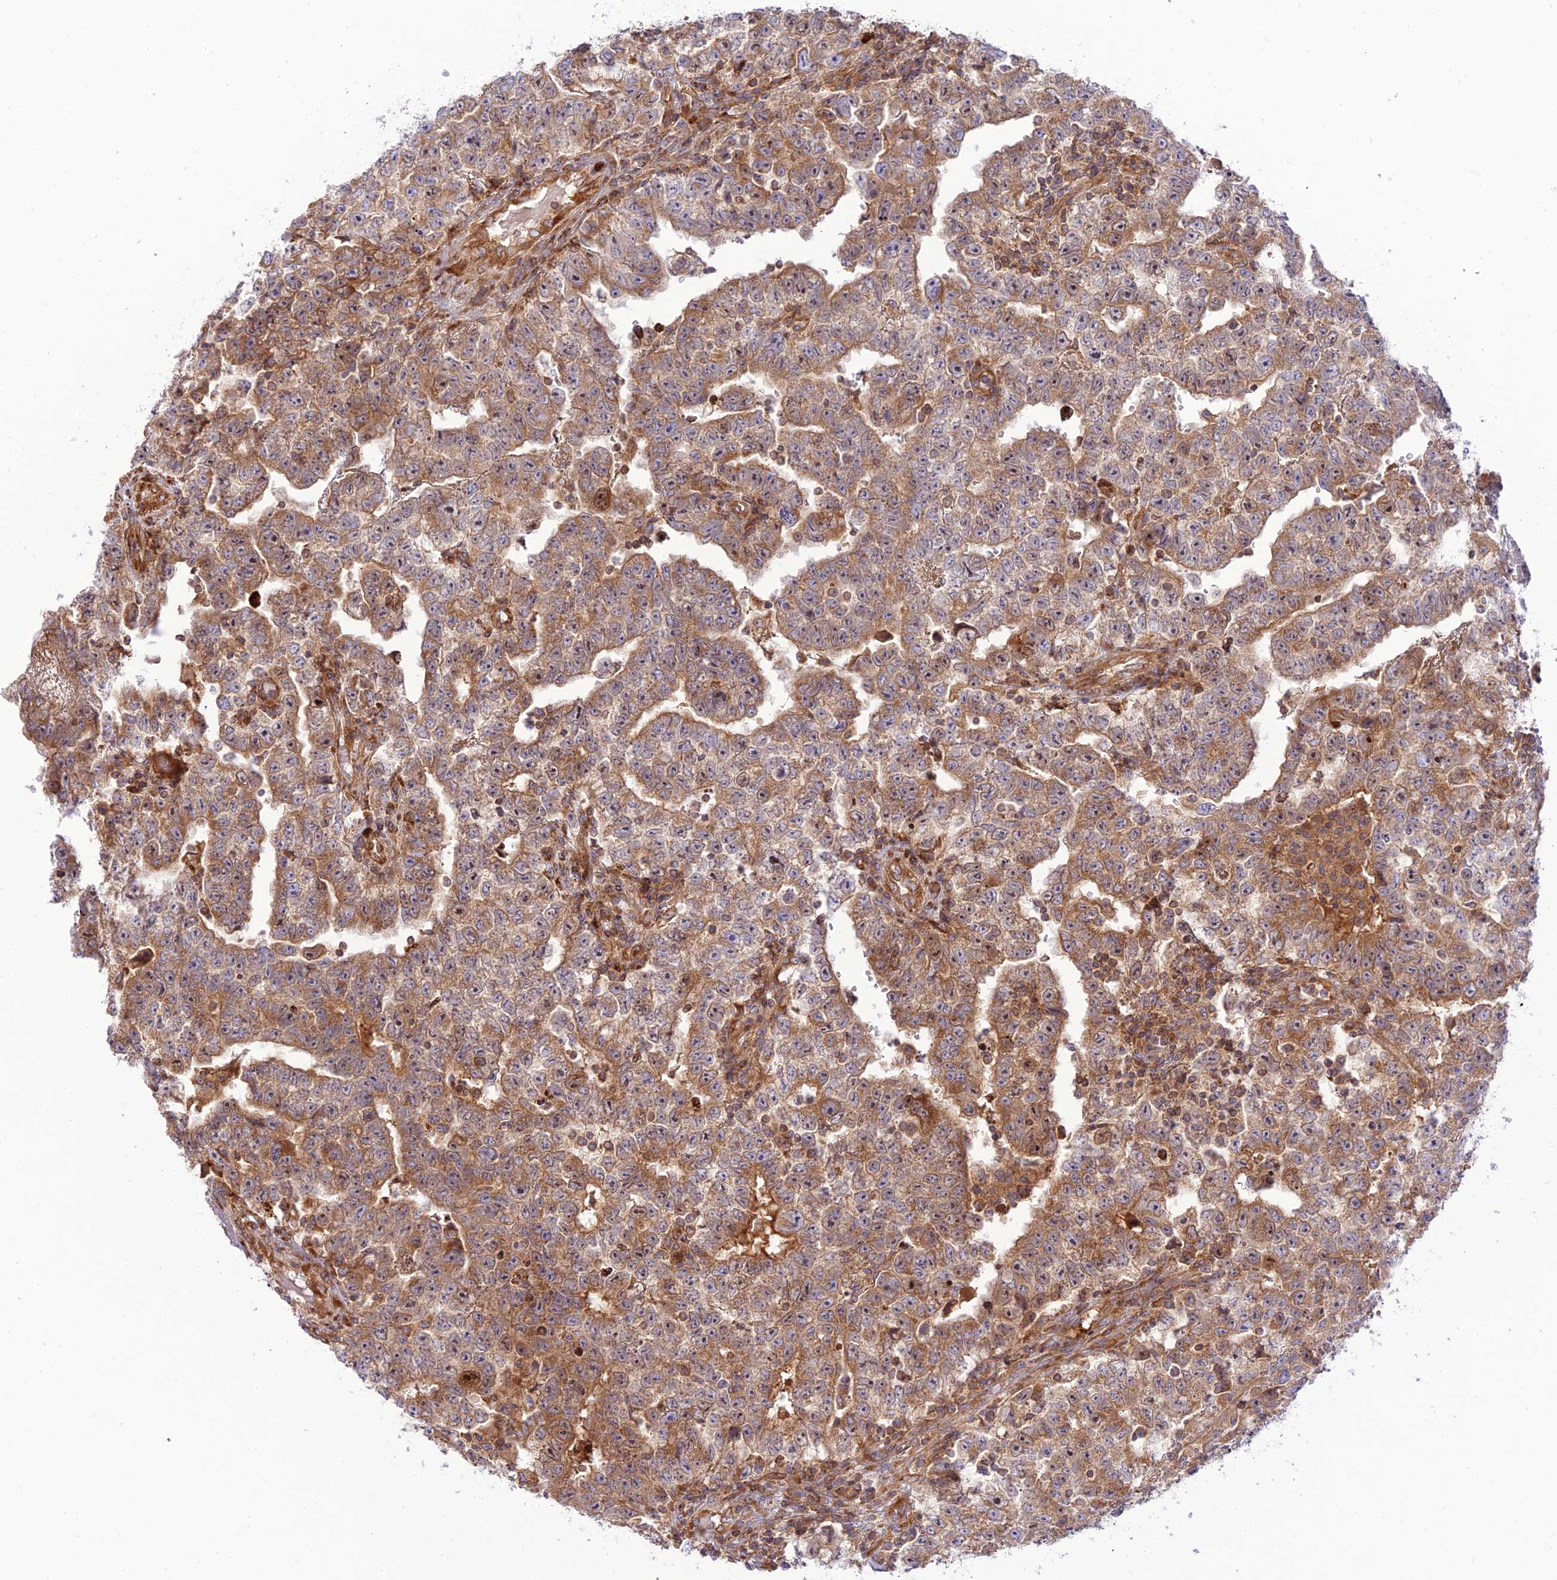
{"staining": {"intensity": "moderate", "quantity": ">75%", "location": "cytoplasmic/membranous"}, "tissue": "testis cancer", "cell_type": "Tumor cells", "image_type": "cancer", "snomed": [{"axis": "morphology", "description": "Carcinoma, Embryonal, NOS"}, {"axis": "topography", "description": "Testis"}], "caption": "Immunohistochemical staining of testis cancer (embryonal carcinoma) exhibits medium levels of moderate cytoplasmic/membranous protein staining in about >75% of tumor cells.", "gene": "PIMREG", "patient": {"sex": "male", "age": 25}}